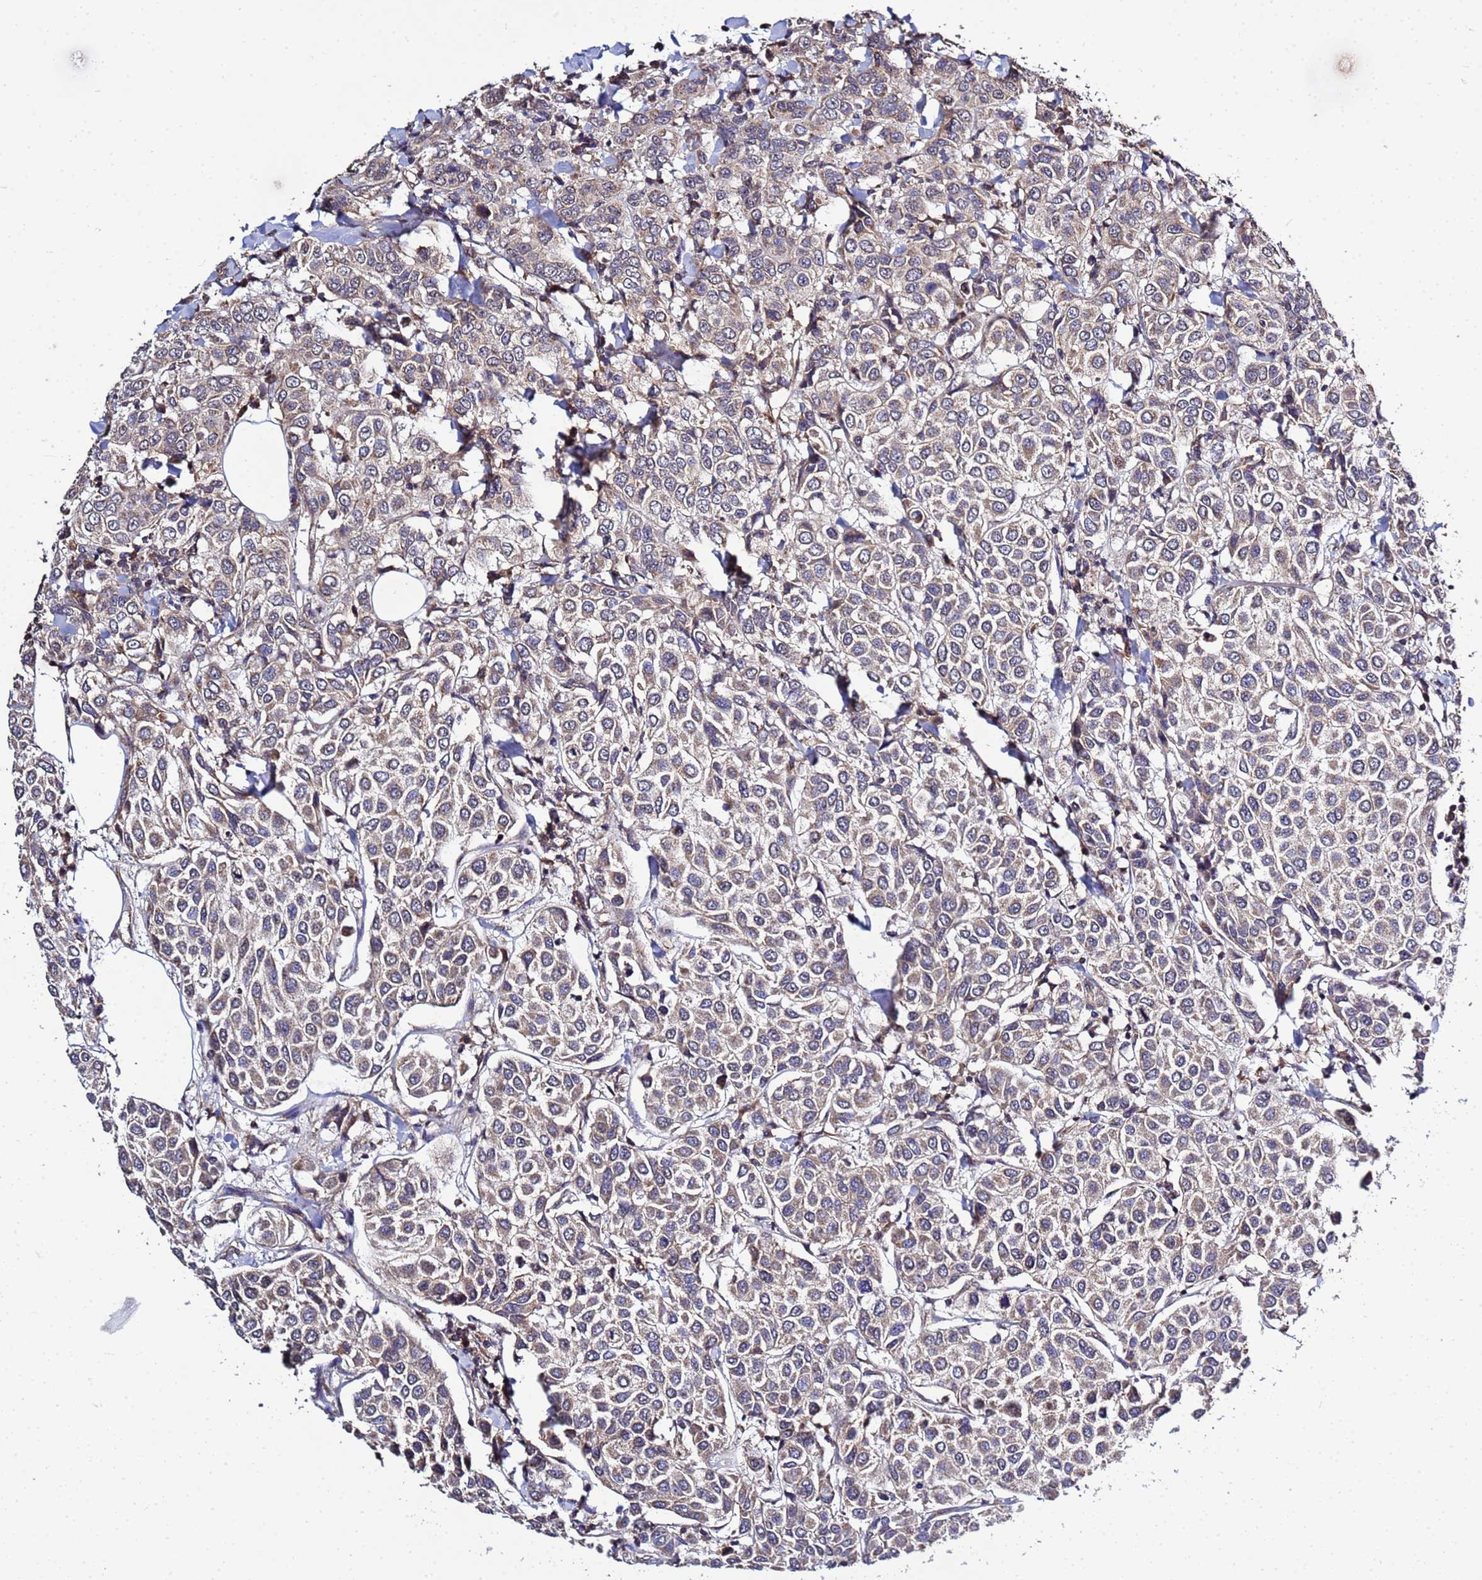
{"staining": {"intensity": "weak", "quantity": ">75%", "location": "cytoplasmic/membranous"}, "tissue": "breast cancer", "cell_type": "Tumor cells", "image_type": "cancer", "snomed": [{"axis": "morphology", "description": "Duct carcinoma"}, {"axis": "topography", "description": "Breast"}], "caption": "Brown immunohistochemical staining in human breast intraductal carcinoma exhibits weak cytoplasmic/membranous expression in approximately >75% of tumor cells.", "gene": "P2RX7", "patient": {"sex": "female", "age": 55}}